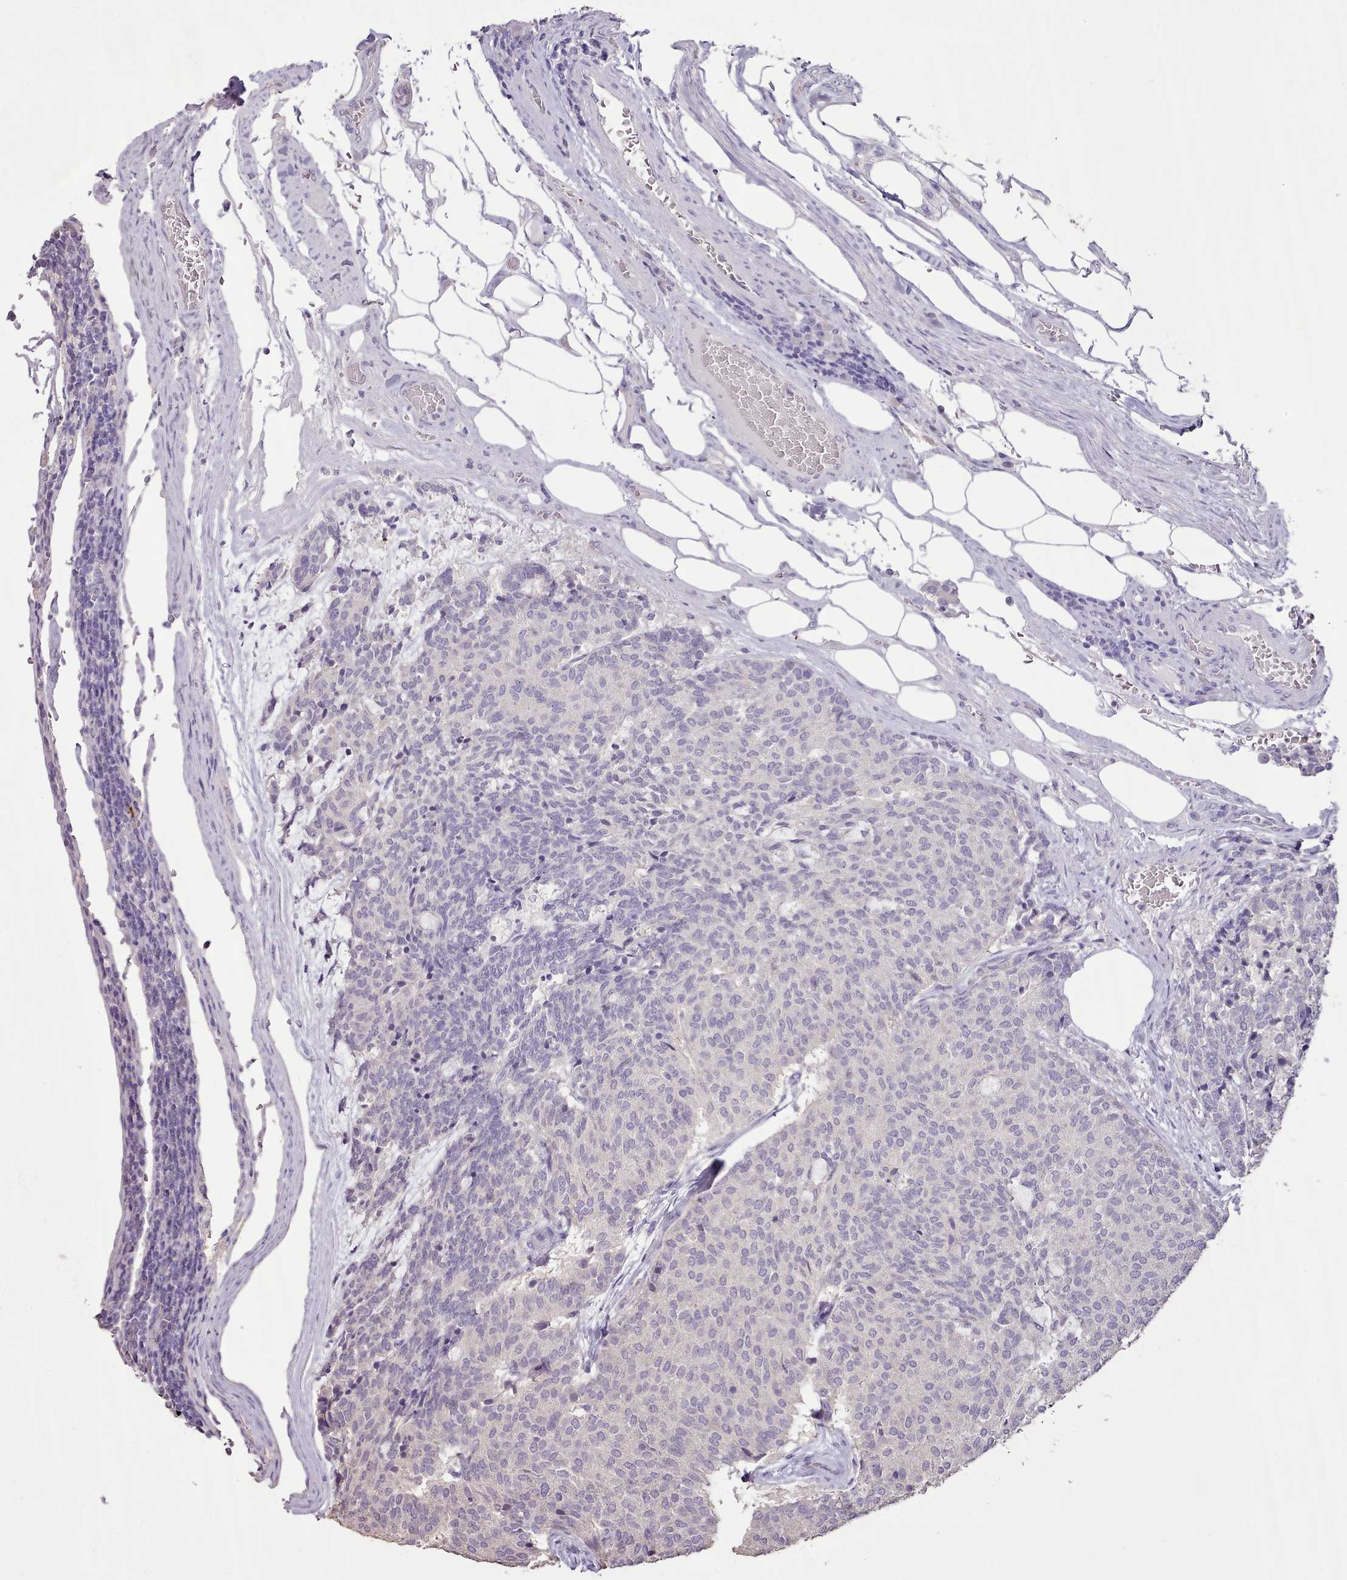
{"staining": {"intensity": "negative", "quantity": "none", "location": "none"}, "tissue": "carcinoid", "cell_type": "Tumor cells", "image_type": "cancer", "snomed": [{"axis": "morphology", "description": "Carcinoid, malignant, NOS"}, {"axis": "topography", "description": "Pancreas"}], "caption": "This micrograph is of carcinoid stained with immunohistochemistry (IHC) to label a protein in brown with the nuclei are counter-stained blue. There is no positivity in tumor cells.", "gene": "BLOC1S2", "patient": {"sex": "female", "age": 54}}